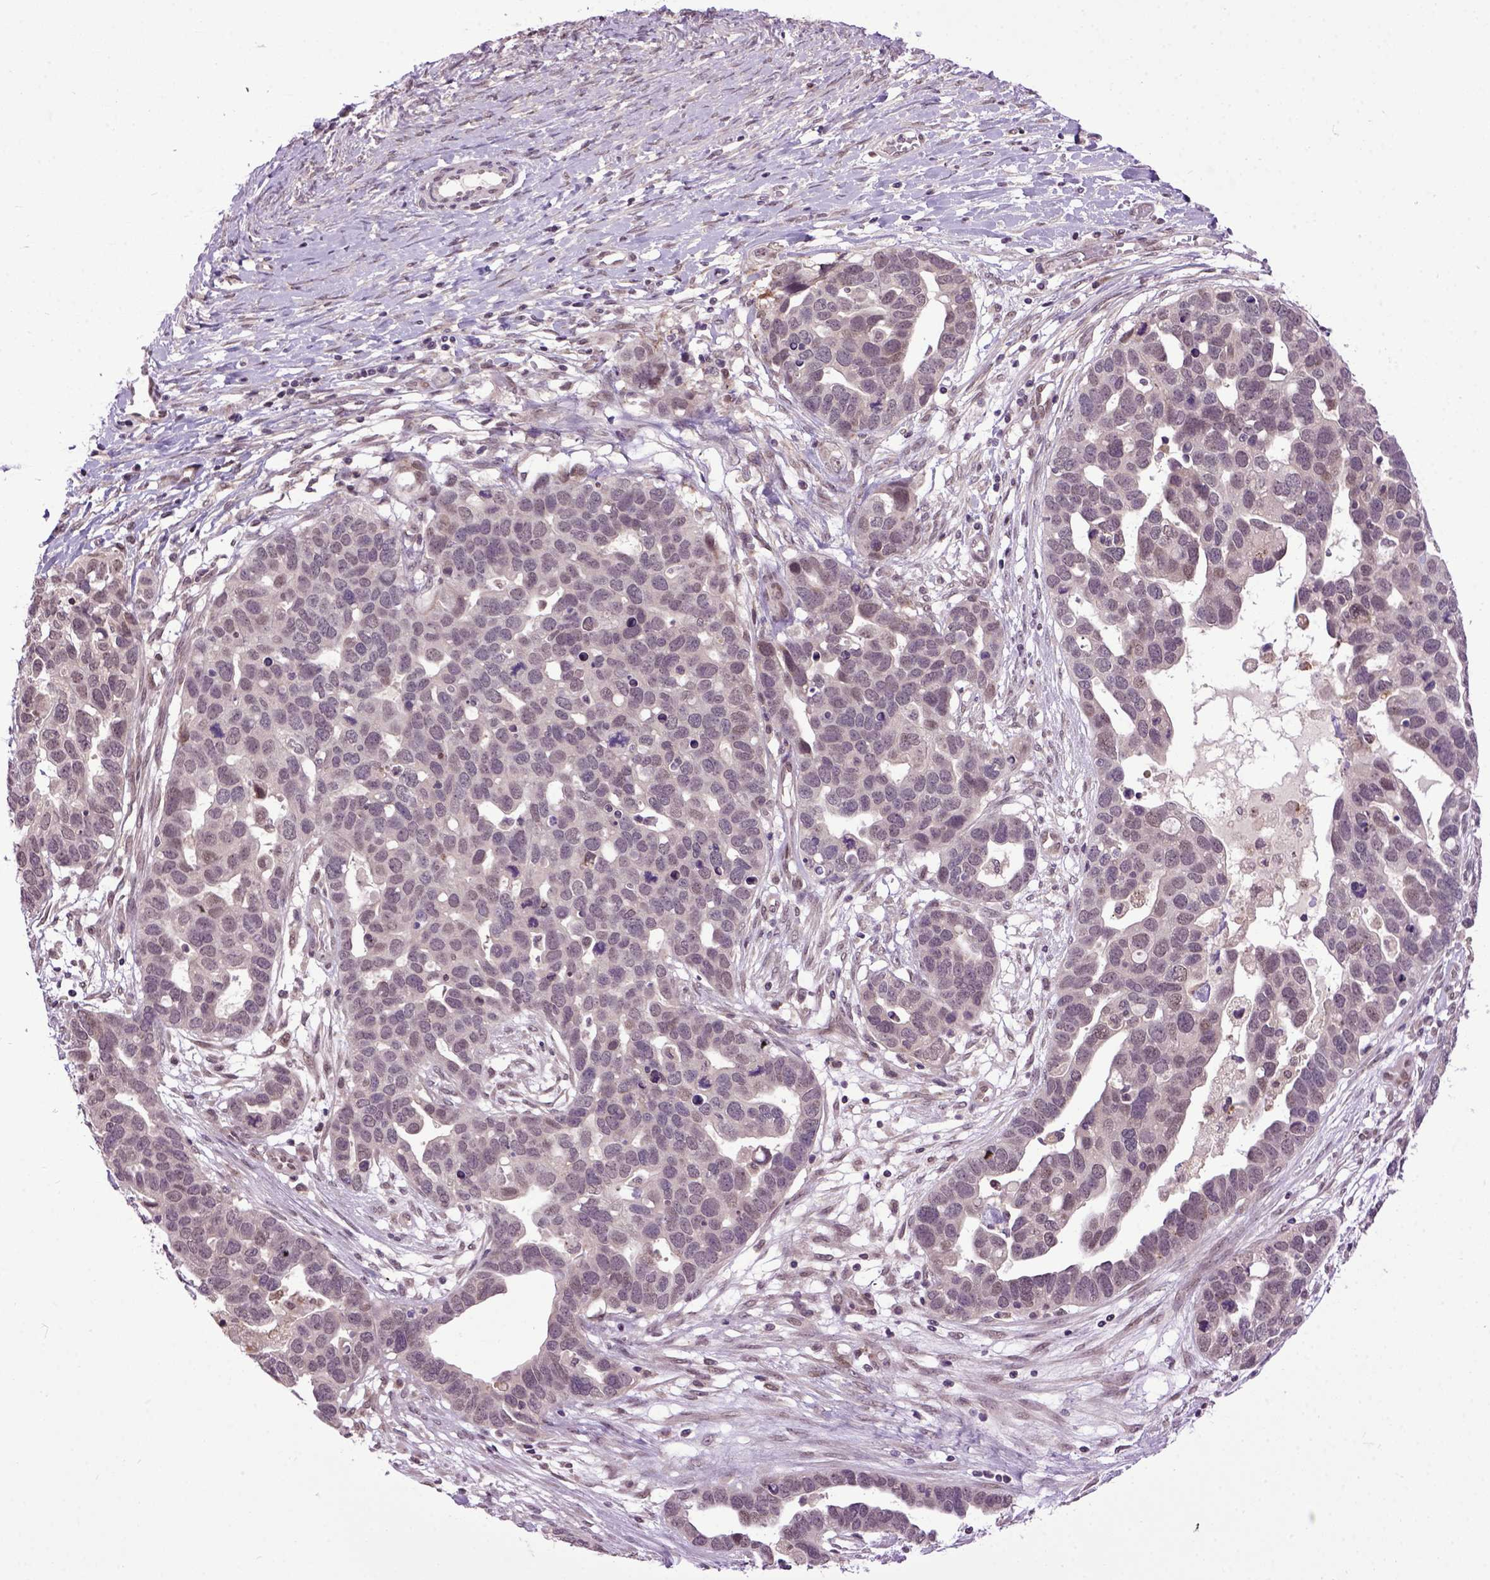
{"staining": {"intensity": "negative", "quantity": "none", "location": "none"}, "tissue": "ovarian cancer", "cell_type": "Tumor cells", "image_type": "cancer", "snomed": [{"axis": "morphology", "description": "Cystadenocarcinoma, serous, NOS"}, {"axis": "topography", "description": "Ovary"}], "caption": "This is an immunohistochemistry photomicrograph of serous cystadenocarcinoma (ovarian). There is no positivity in tumor cells.", "gene": "RAB43", "patient": {"sex": "female", "age": 54}}